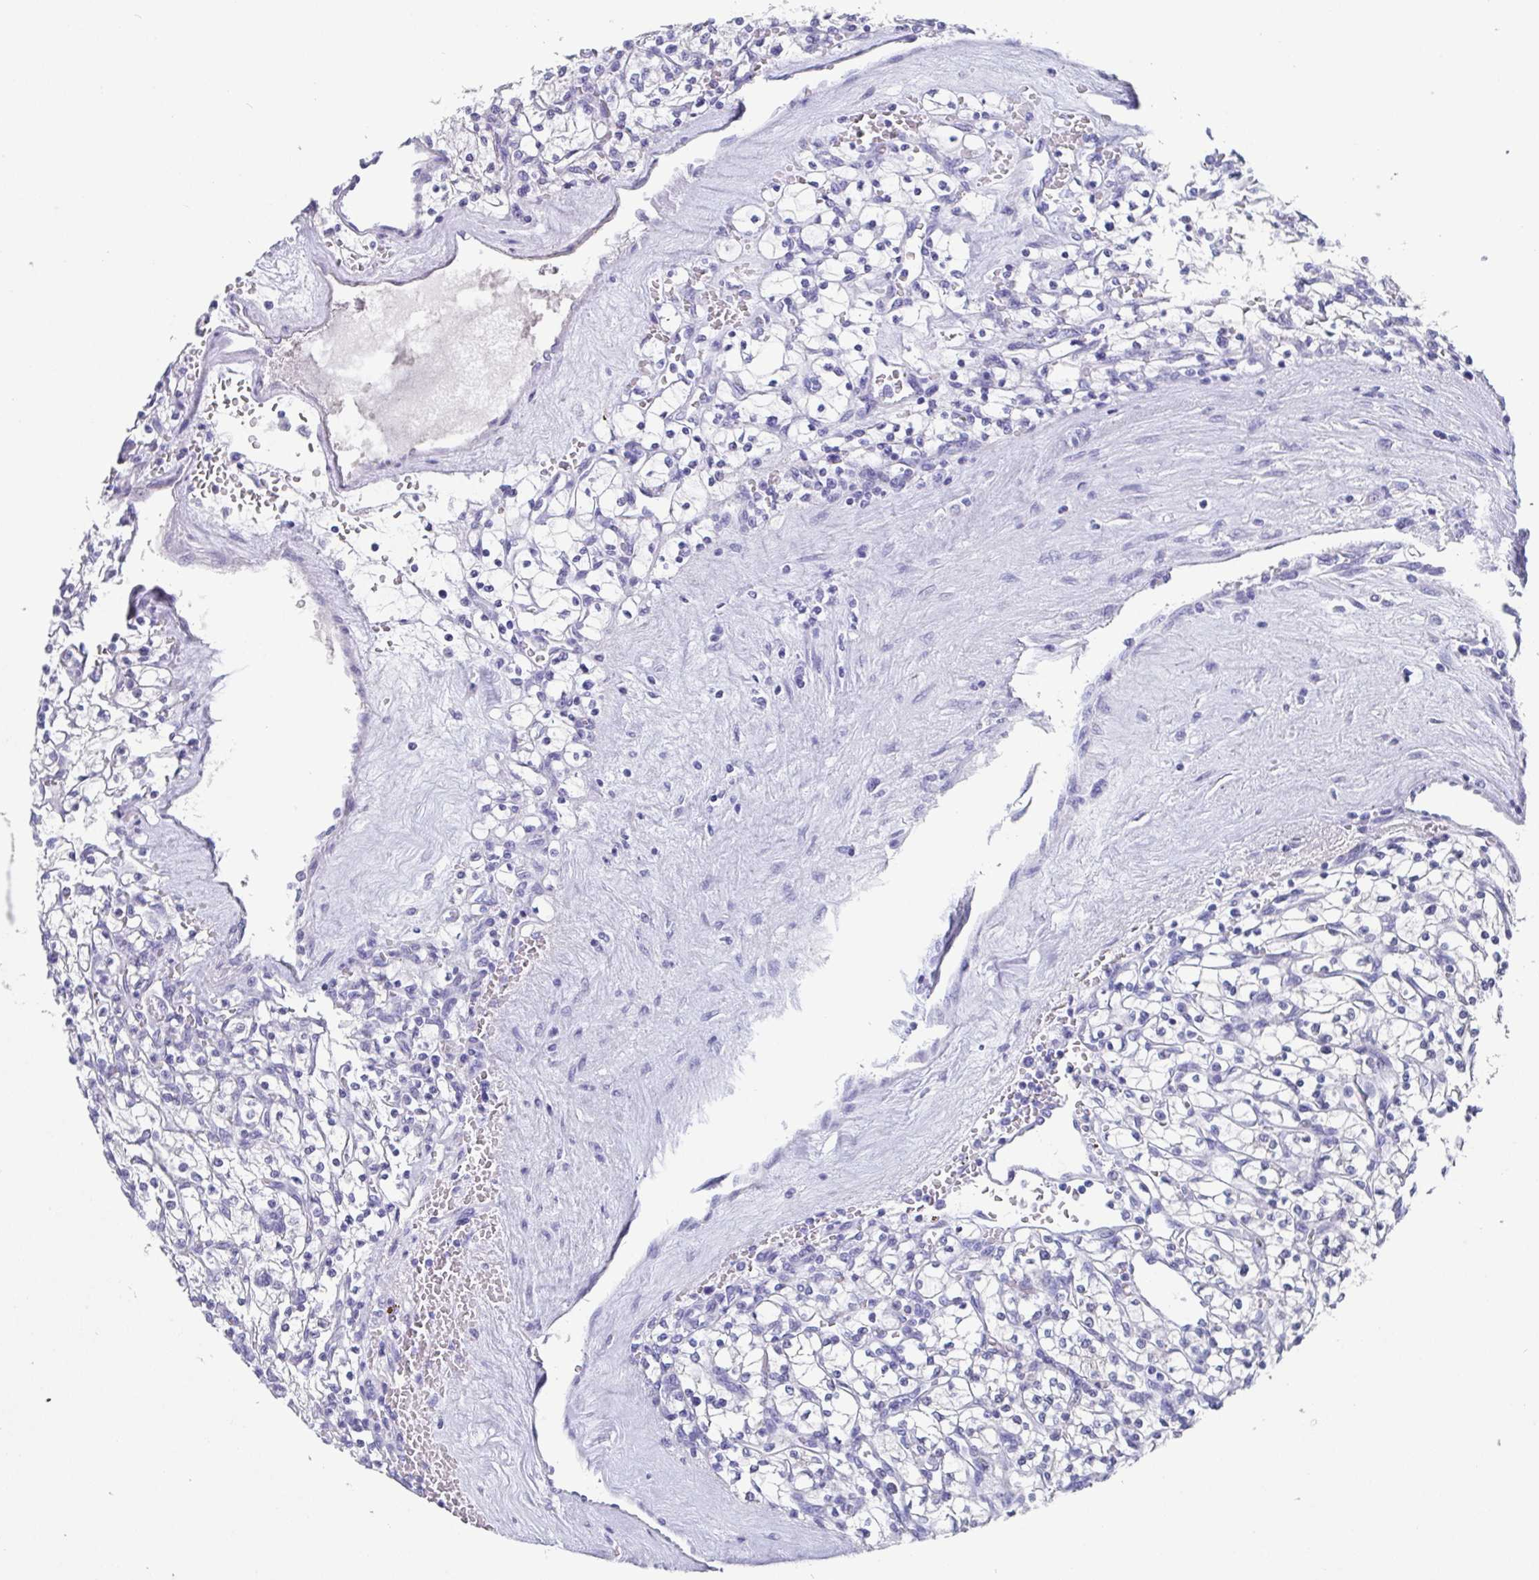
{"staining": {"intensity": "negative", "quantity": "none", "location": "none"}, "tissue": "renal cancer", "cell_type": "Tumor cells", "image_type": "cancer", "snomed": [{"axis": "morphology", "description": "Adenocarcinoma, NOS"}, {"axis": "topography", "description": "Kidney"}], "caption": "Tumor cells are negative for protein expression in human renal cancer (adenocarcinoma). Nuclei are stained in blue.", "gene": "SCGN", "patient": {"sex": "female", "age": 64}}